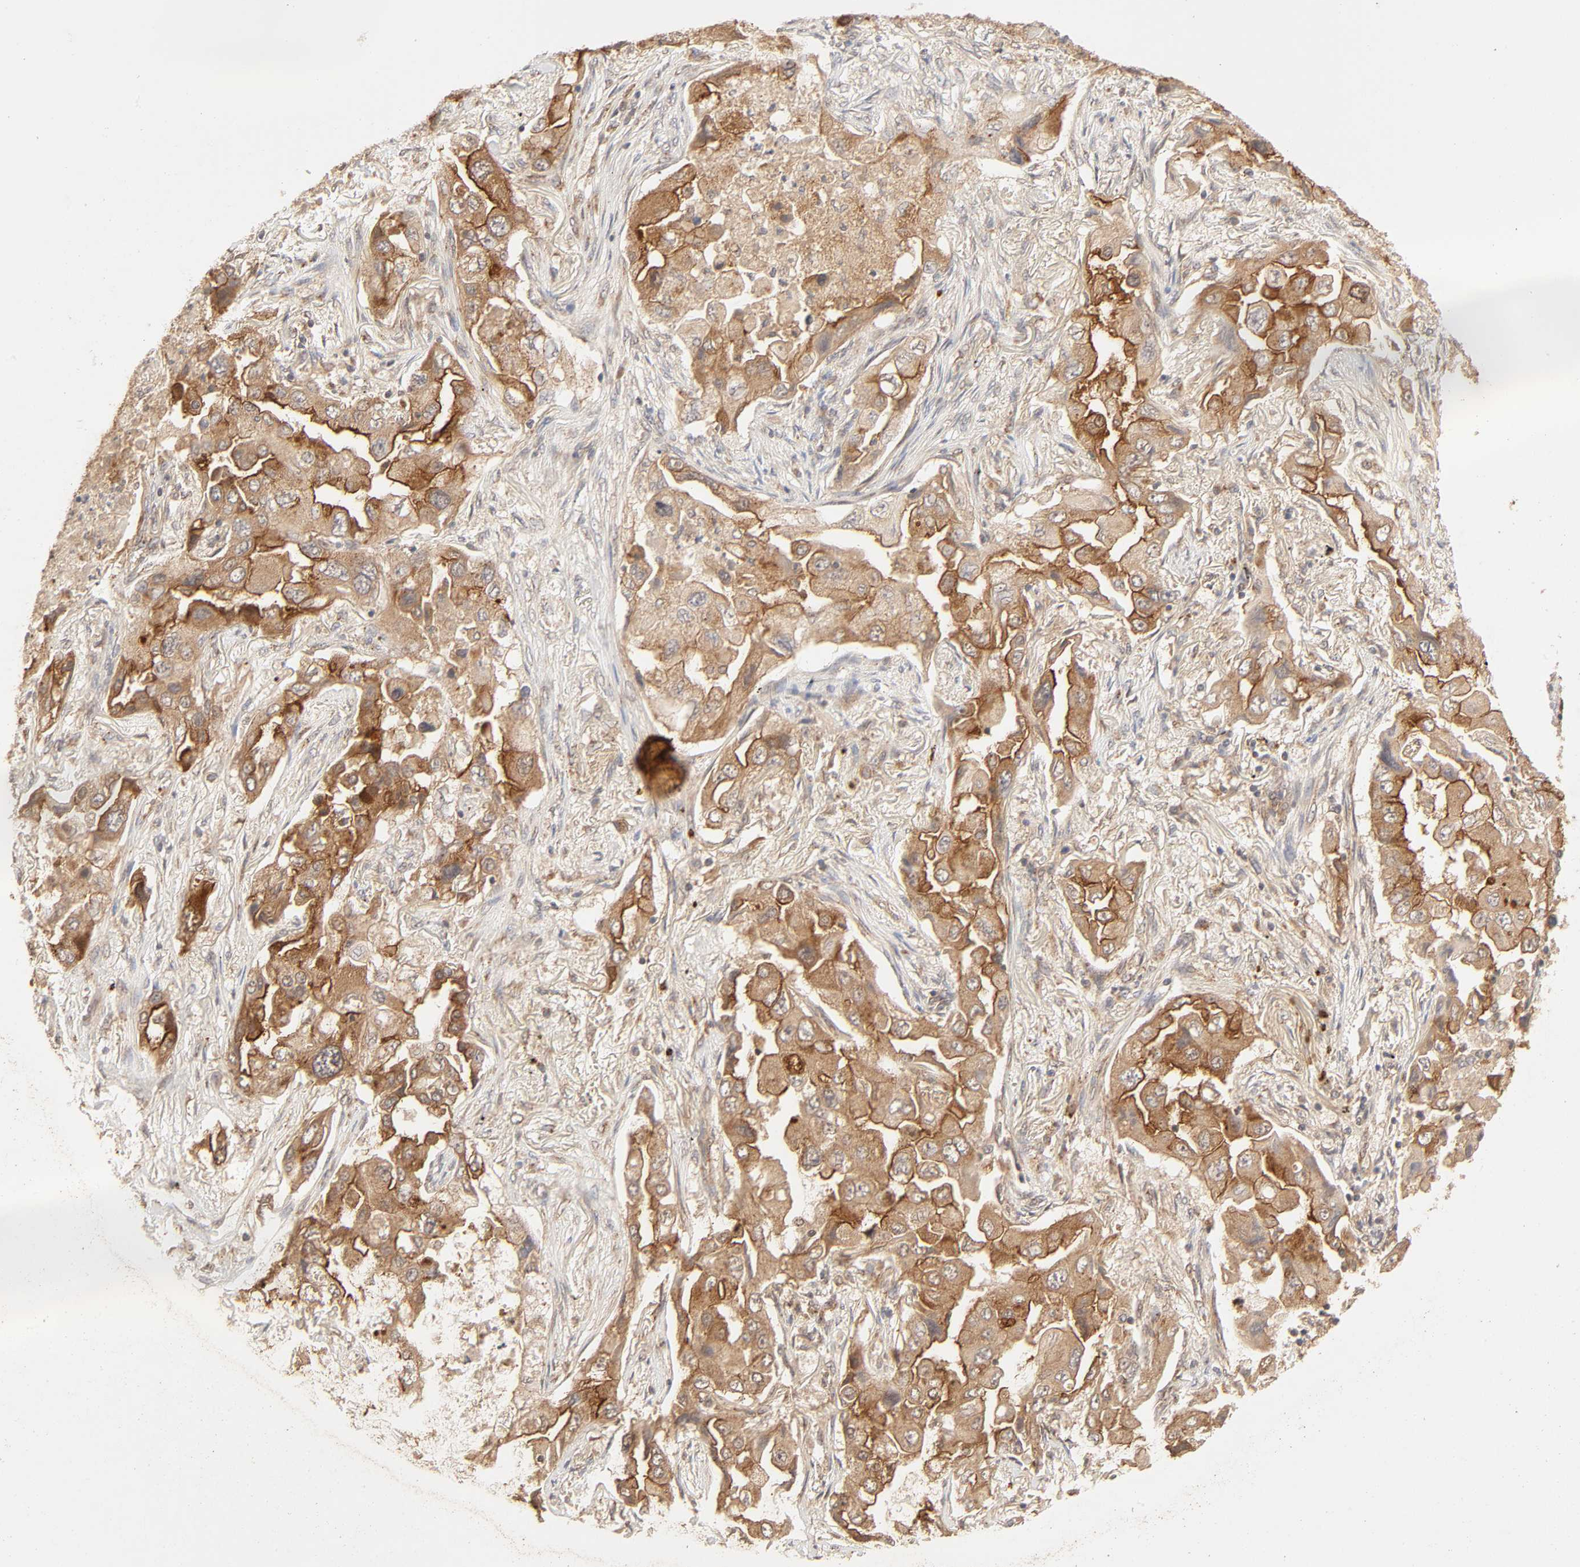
{"staining": {"intensity": "moderate", "quantity": ">75%", "location": "cytoplasmic/membranous"}, "tissue": "lung cancer", "cell_type": "Tumor cells", "image_type": "cancer", "snomed": [{"axis": "morphology", "description": "Adenocarcinoma, NOS"}, {"axis": "topography", "description": "Lung"}], "caption": "A brown stain shows moderate cytoplasmic/membranous positivity of a protein in lung adenocarcinoma tumor cells.", "gene": "EPS8", "patient": {"sex": "female", "age": 65}}